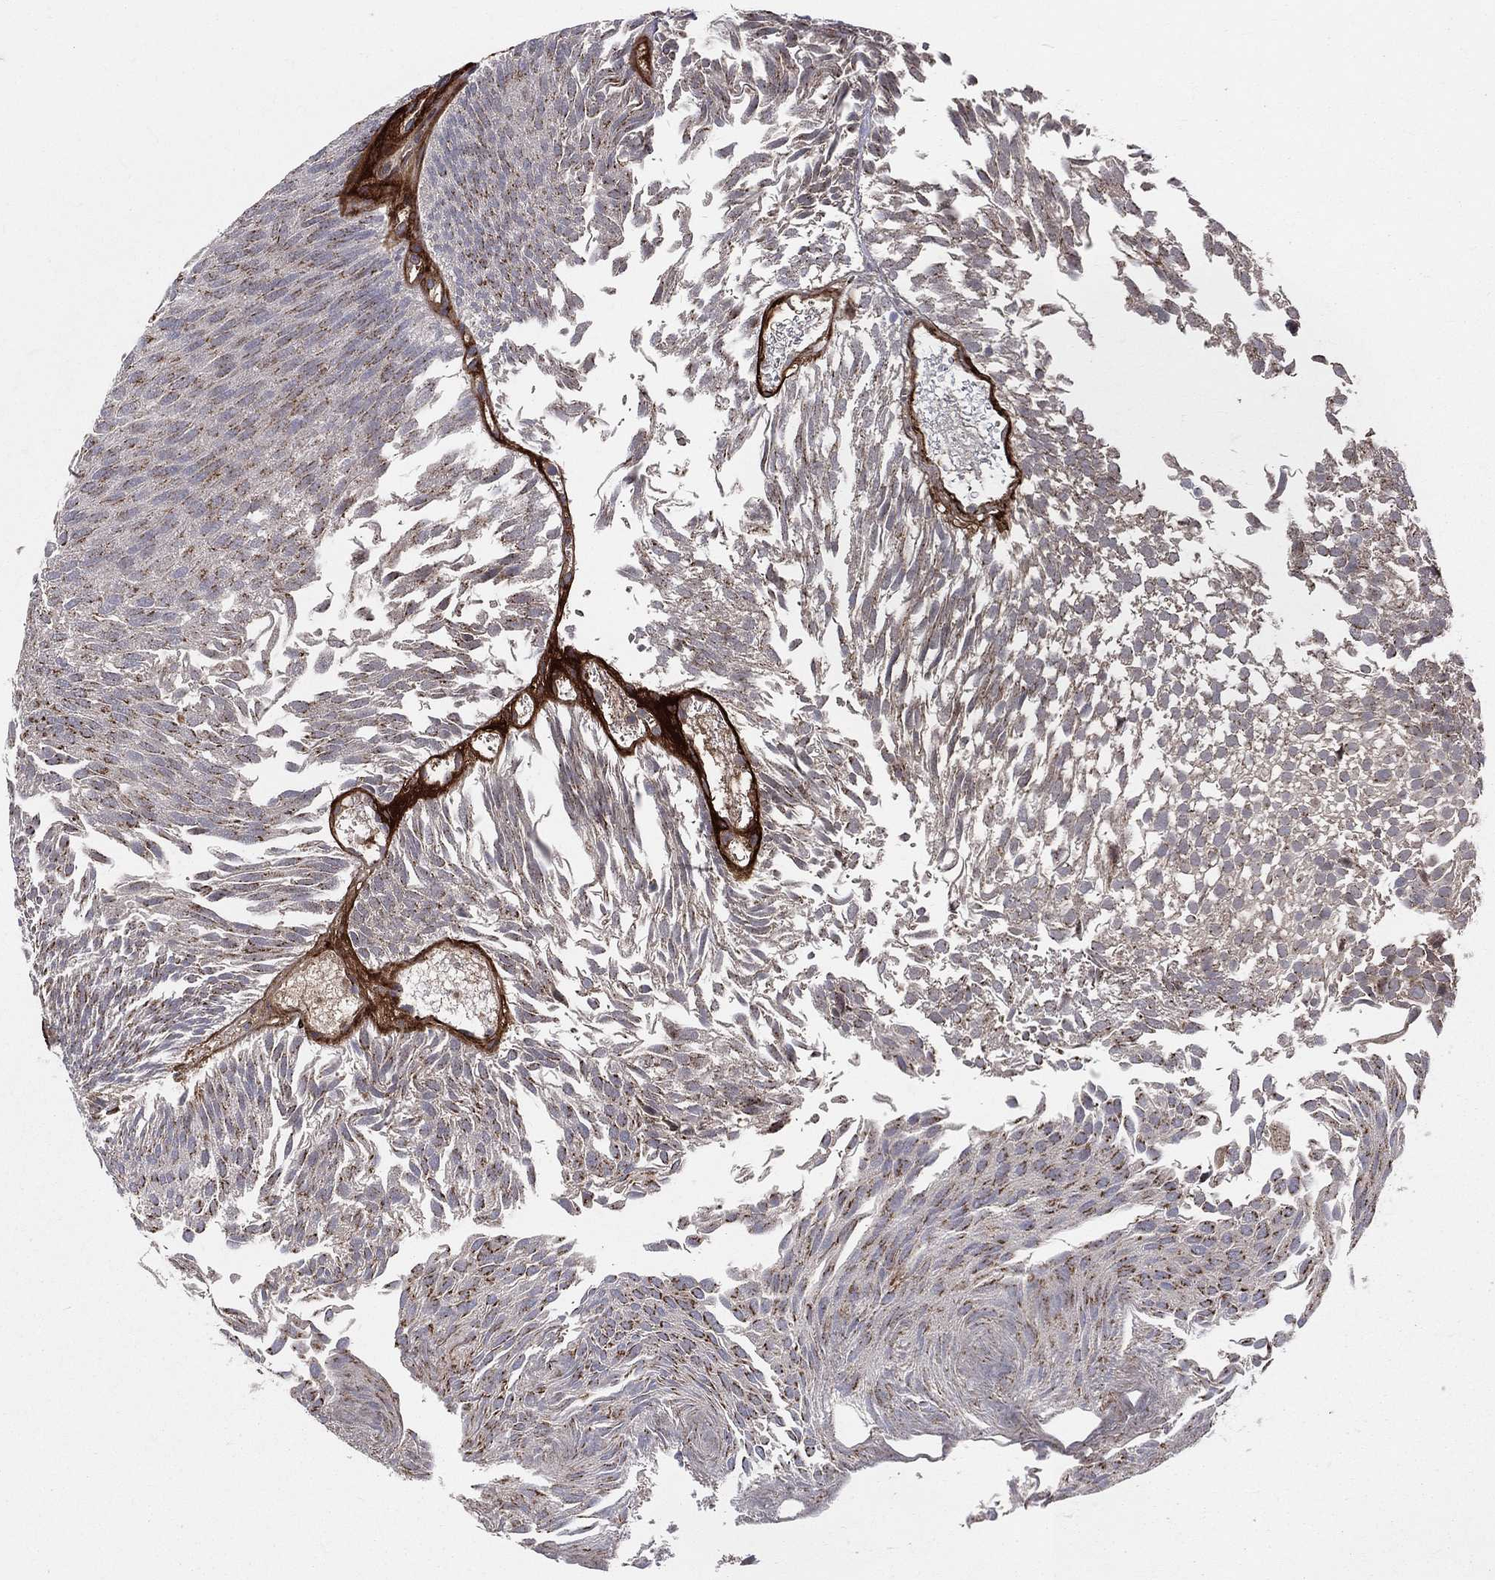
{"staining": {"intensity": "weak", "quantity": "25%-75%", "location": "cytoplasmic/membranous"}, "tissue": "urothelial cancer", "cell_type": "Tumor cells", "image_type": "cancer", "snomed": [{"axis": "morphology", "description": "Urothelial carcinoma, Low grade"}, {"axis": "topography", "description": "Urinary bladder"}], "caption": "High-power microscopy captured an immunohistochemistry (IHC) micrograph of low-grade urothelial carcinoma, revealing weak cytoplasmic/membranous positivity in approximately 25%-75% of tumor cells.", "gene": "ENTPD1", "patient": {"sex": "male", "age": 52}}